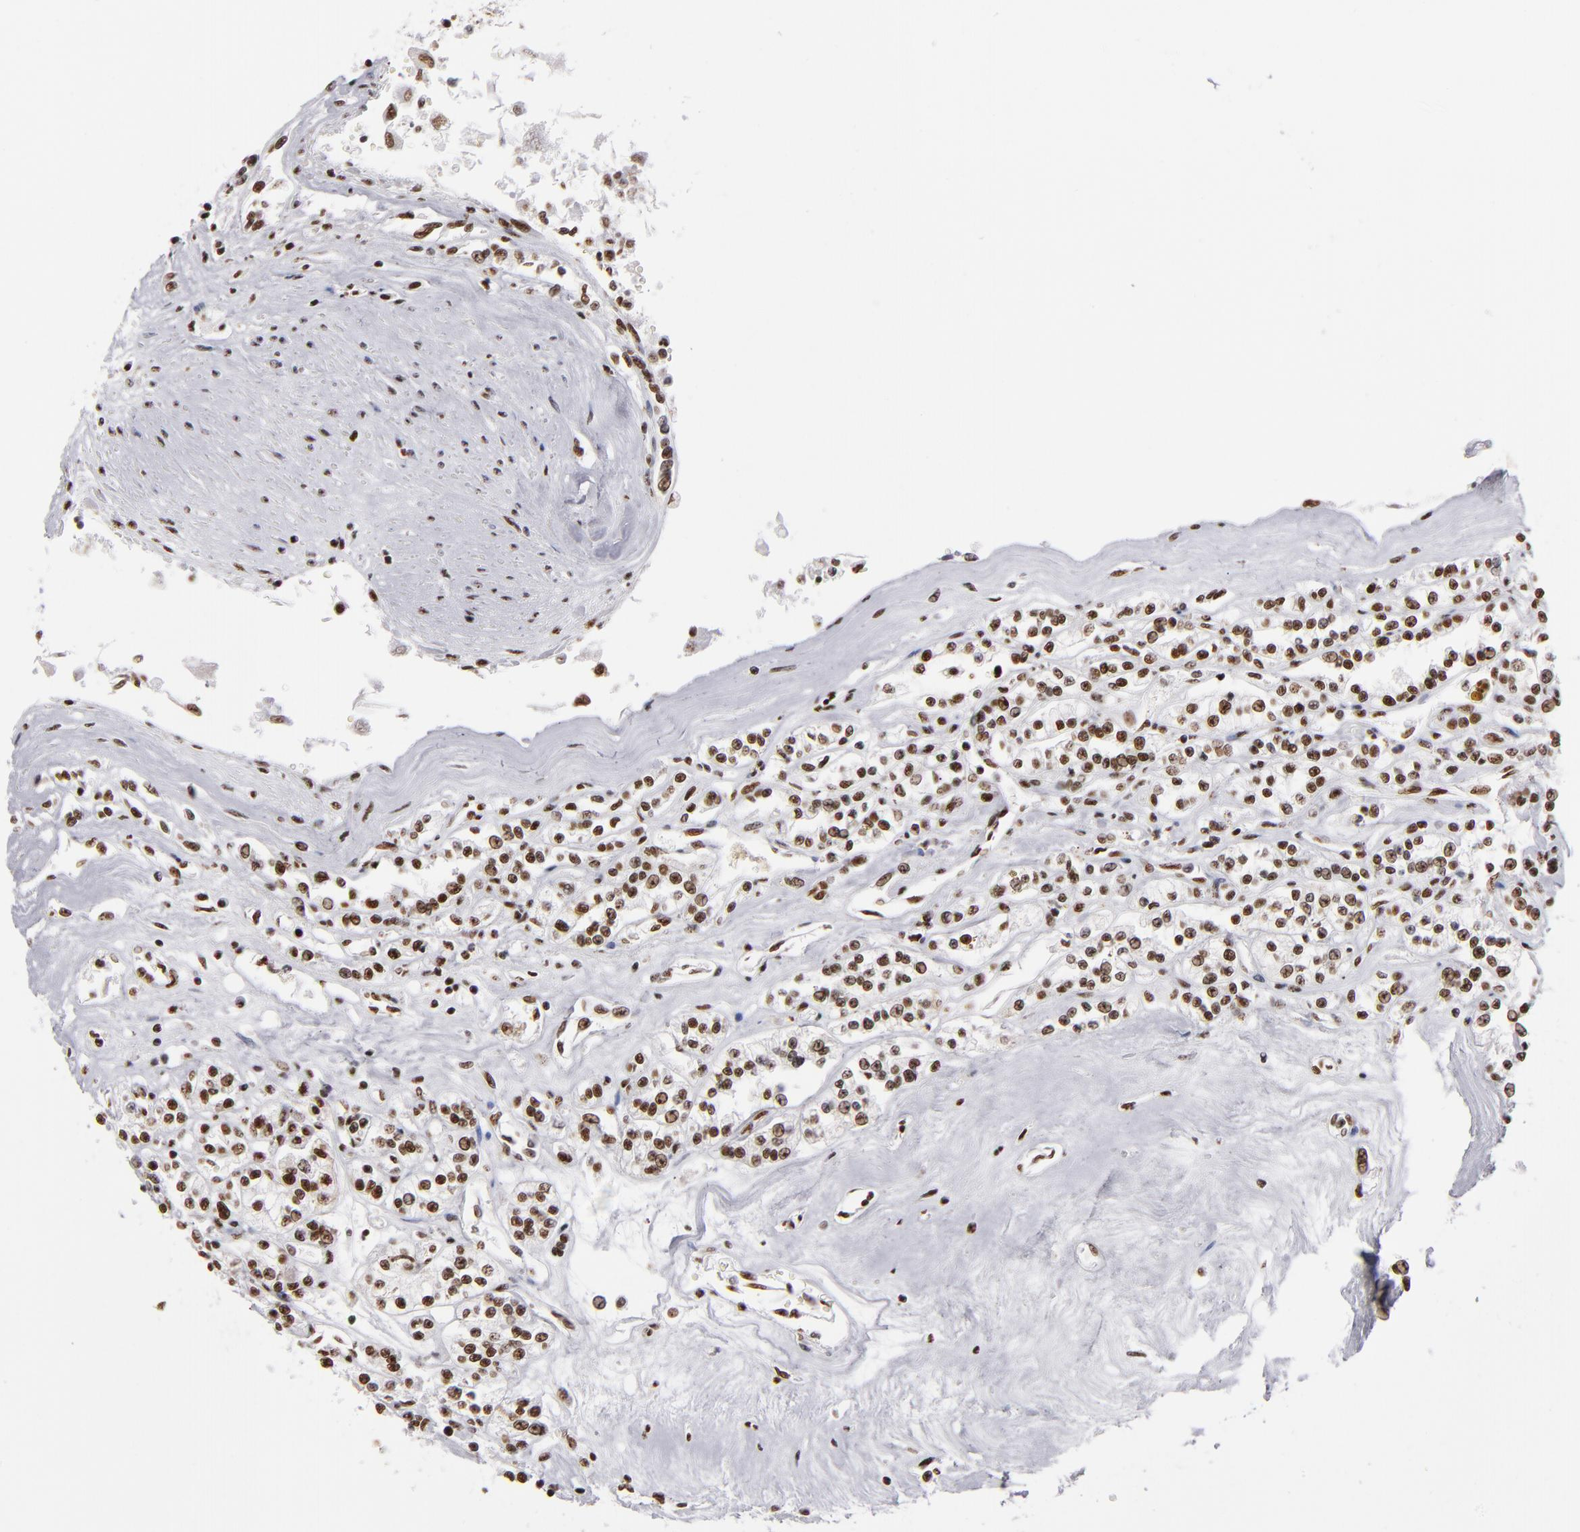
{"staining": {"intensity": "strong", "quantity": ">75%", "location": "nuclear"}, "tissue": "renal cancer", "cell_type": "Tumor cells", "image_type": "cancer", "snomed": [{"axis": "morphology", "description": "Adenocarcinoma, NOS"}, {"axis": "topography", "description": "Kidney"}], "caption": "Protein expression analysis of renal cancer (adenocarcinoma) demonstrates strong nuclear staining in approximately >75% of tumor cells.", "gene": "MRE11", "patient": {"sex": "female", "age": 76}}